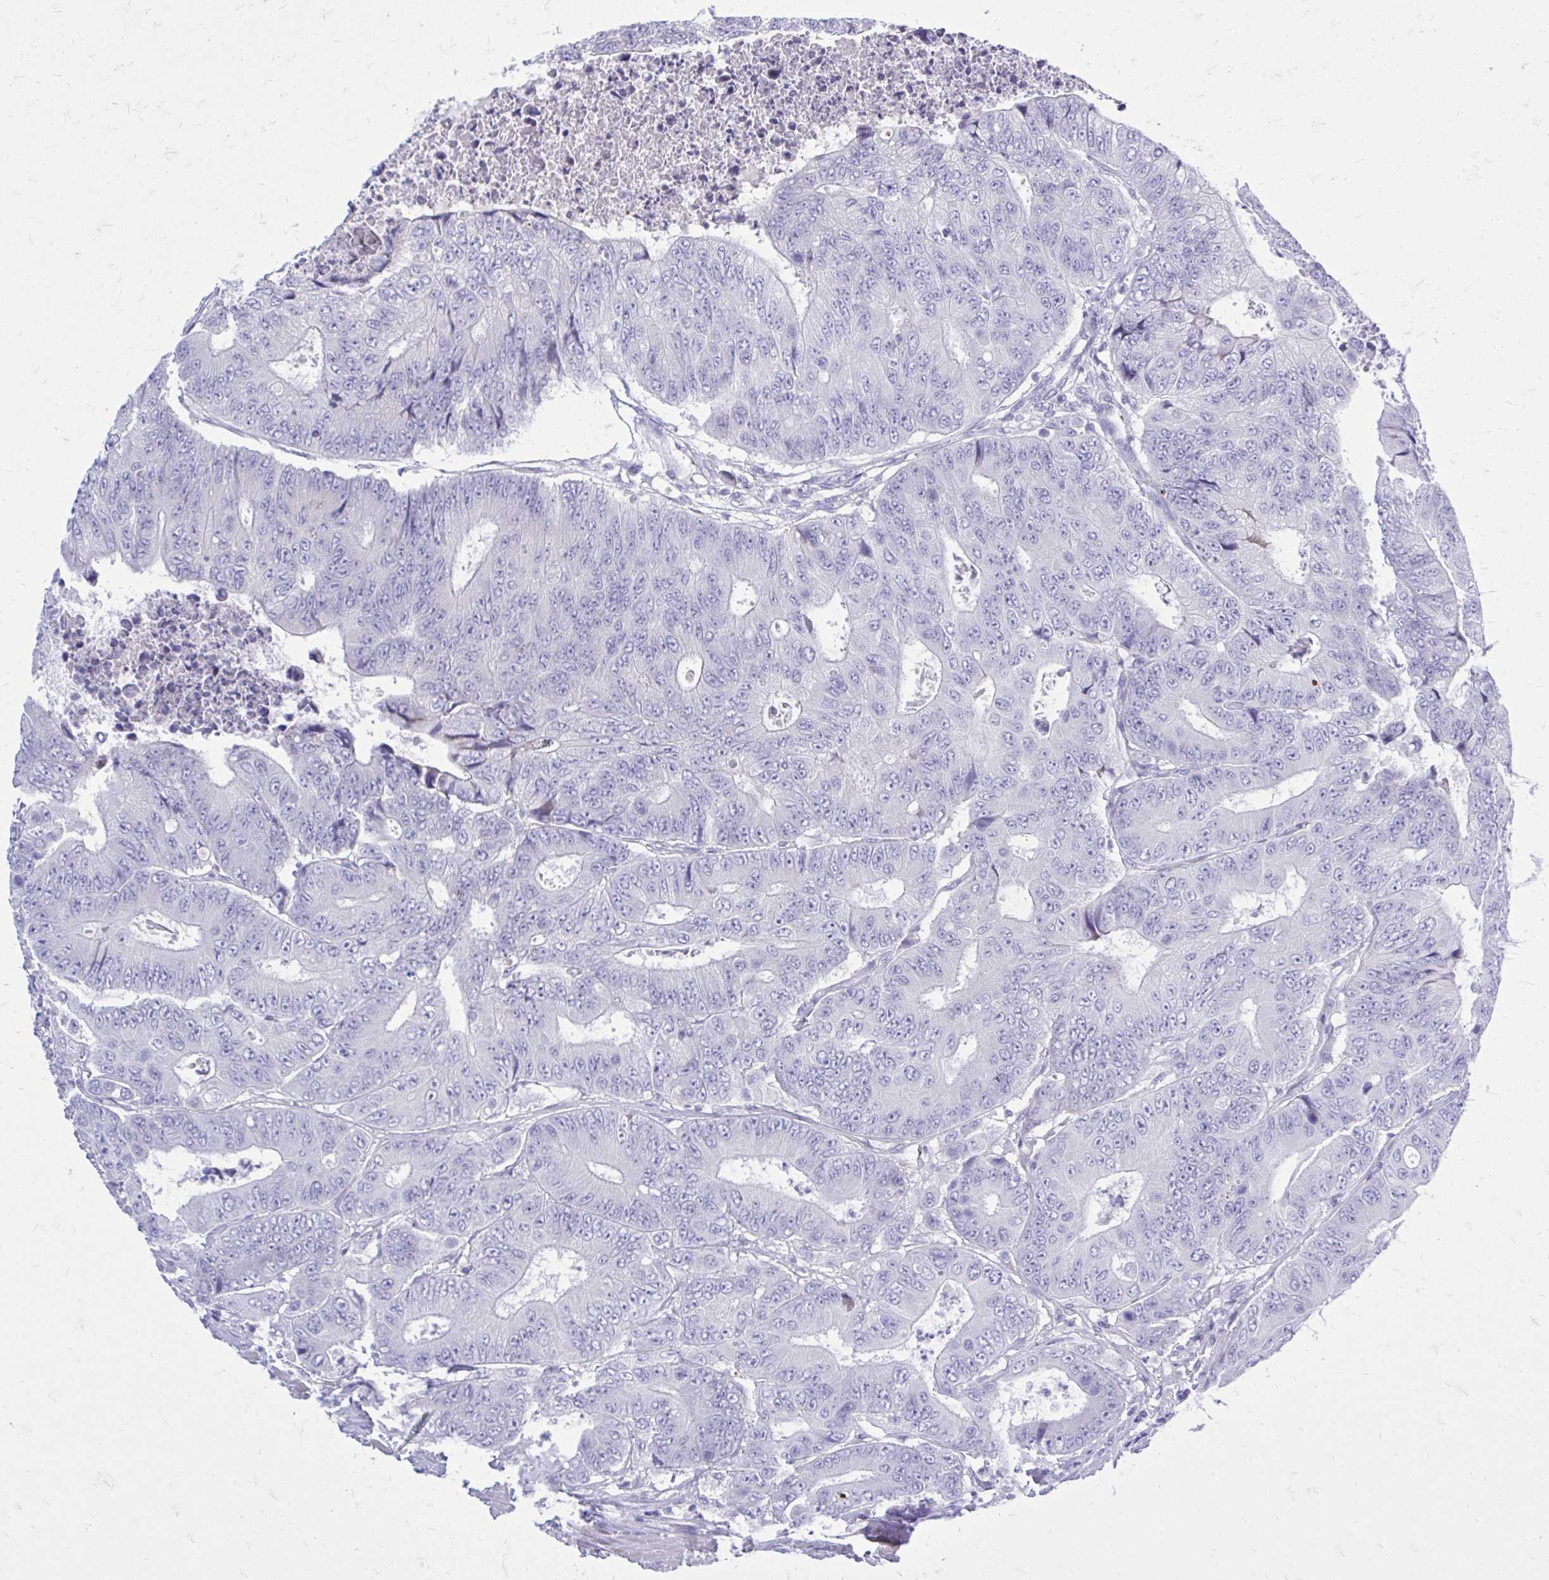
{"staining": {"intensity": "negative", "quantity": "none", "location": "none"}, "tissue": "colorectal cancer", "cell_type": "Tumor cells", "image_type": "cancer", "snomed": [{"axis": "morphology", "description": "Adenocarcinoma, NOS"}, {"axis": "topography", "description": "Colon"}], "caption": "Photomicrograph shows no protein staining in tumor cells of colorectal adenocarcinoma tissue.", "gene": "GABRA1", "patient": {"sex": "female", "age": 48}}